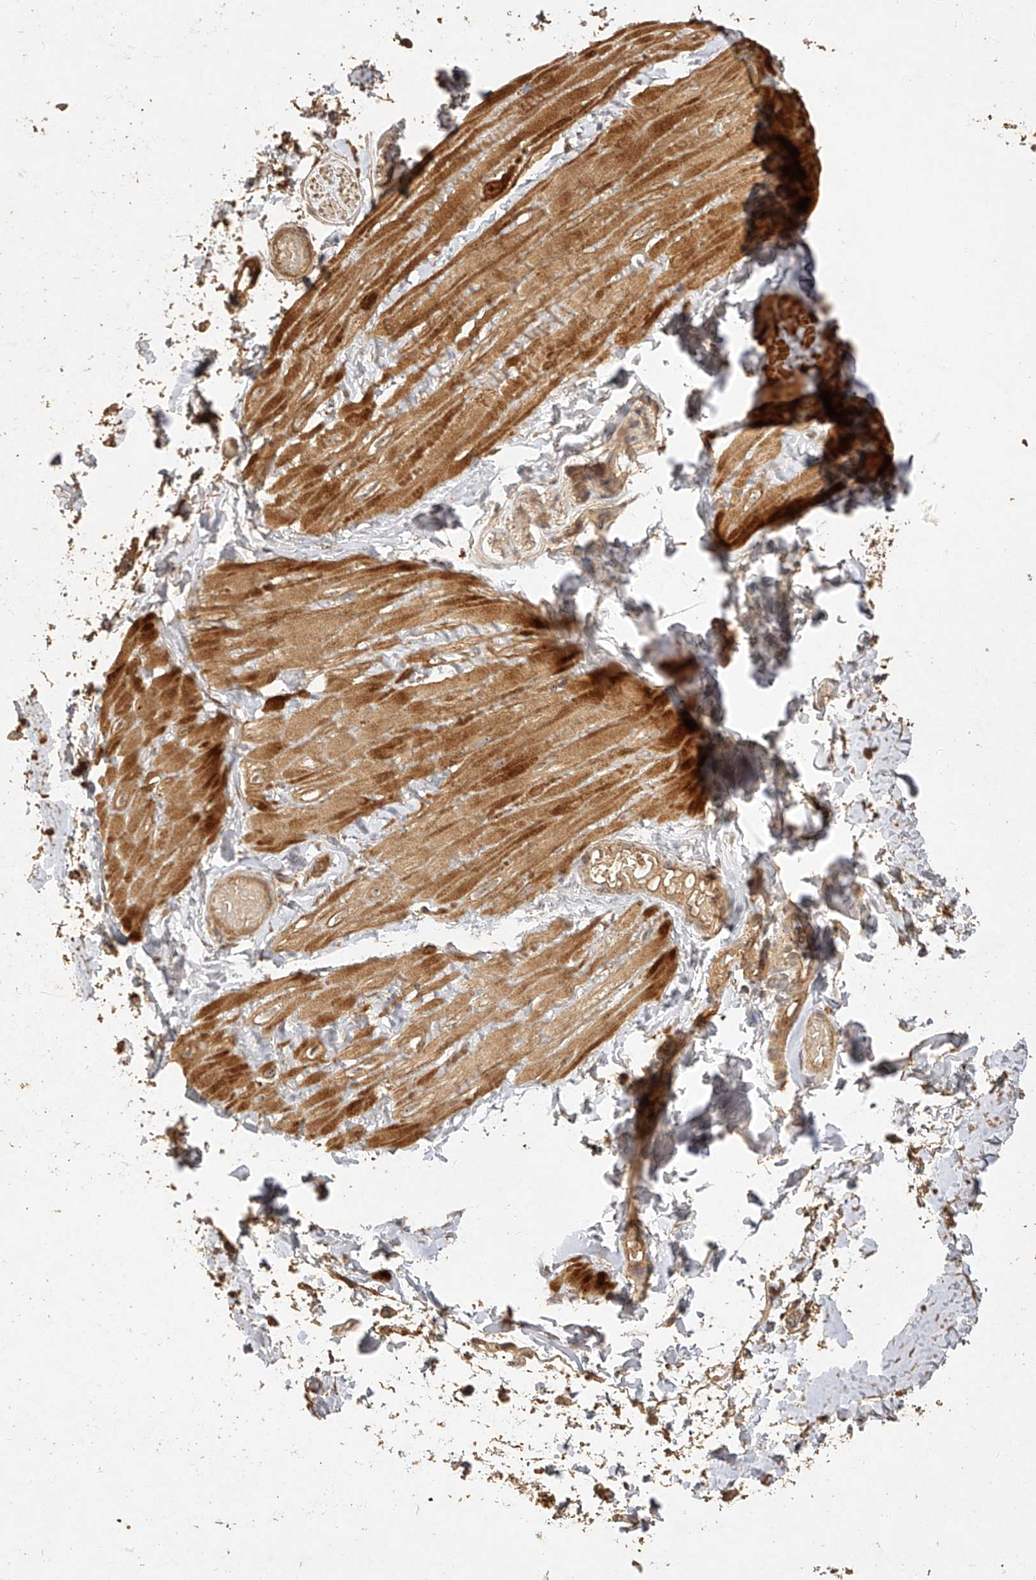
{"staining": {"intensity": "moderate", "quantity": ">75%", "location": "cytoplasmic/membranous"}, "tissue": "adipose tissue", "cell_type": "Adipocytes", "image_type": "normal", "snomed": [{"axis": "morphology", "description": "Normal tissue, NOS"}, {"axis": "topography", "description": "Adipose tissue"}, {"axis": "topography", "description": "Vascular tissue"}, {"axis": "topography", "description": "Peripheral nerve tissue"}], "caption": "A high-resolution histopathology image shows IHC staining of benign adipose tissue, which shows moderate cytoplasmic/membranous expression in approximately >75% of adipocytes.", "gene": "NSMAF", "patient": {"sex": "male", "age": 25}}